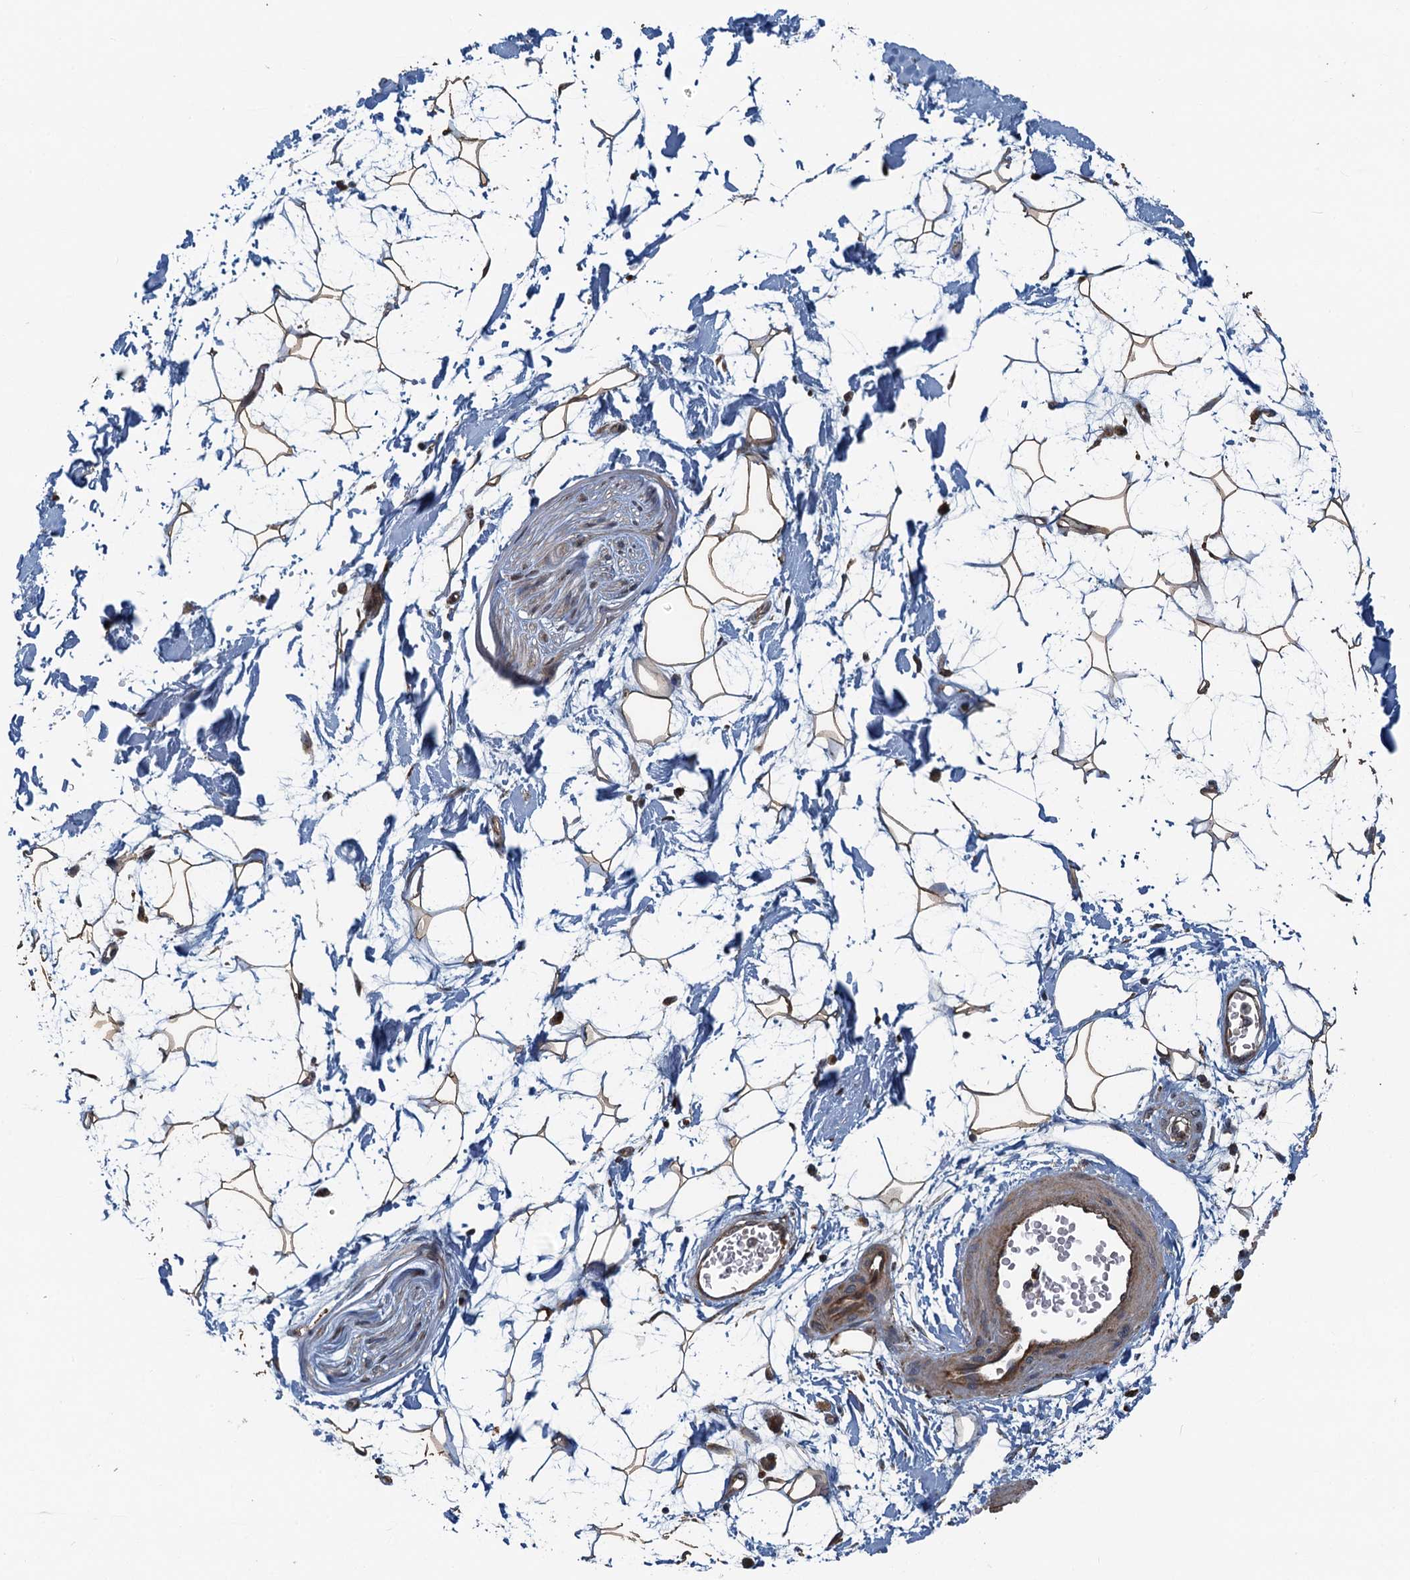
{"staining": {"intensity": "weak", "quantity": "25%-75%", "location": "cytoplasmic/membranous"}, "tissue": "adipose tissue", "cell_type": "Adipocytes", "image_type": "normal", "snomed": [{"axis": "morphology", "description": "Normal tissue, NOS"}, {"axis": "topography", "description": "Soft tissue"}], "caption": "Unremarkable adipose tissue was stained to show a protein in brown. There is low levels of weak cytoplasmic/membranous expression in approximately 25%-75% of adipocytes. (brown staining indicates protein expression, while blue staining denotes nuclei).", "gene": "AGRN", "patient": {"sex": "male", "age": 72}}